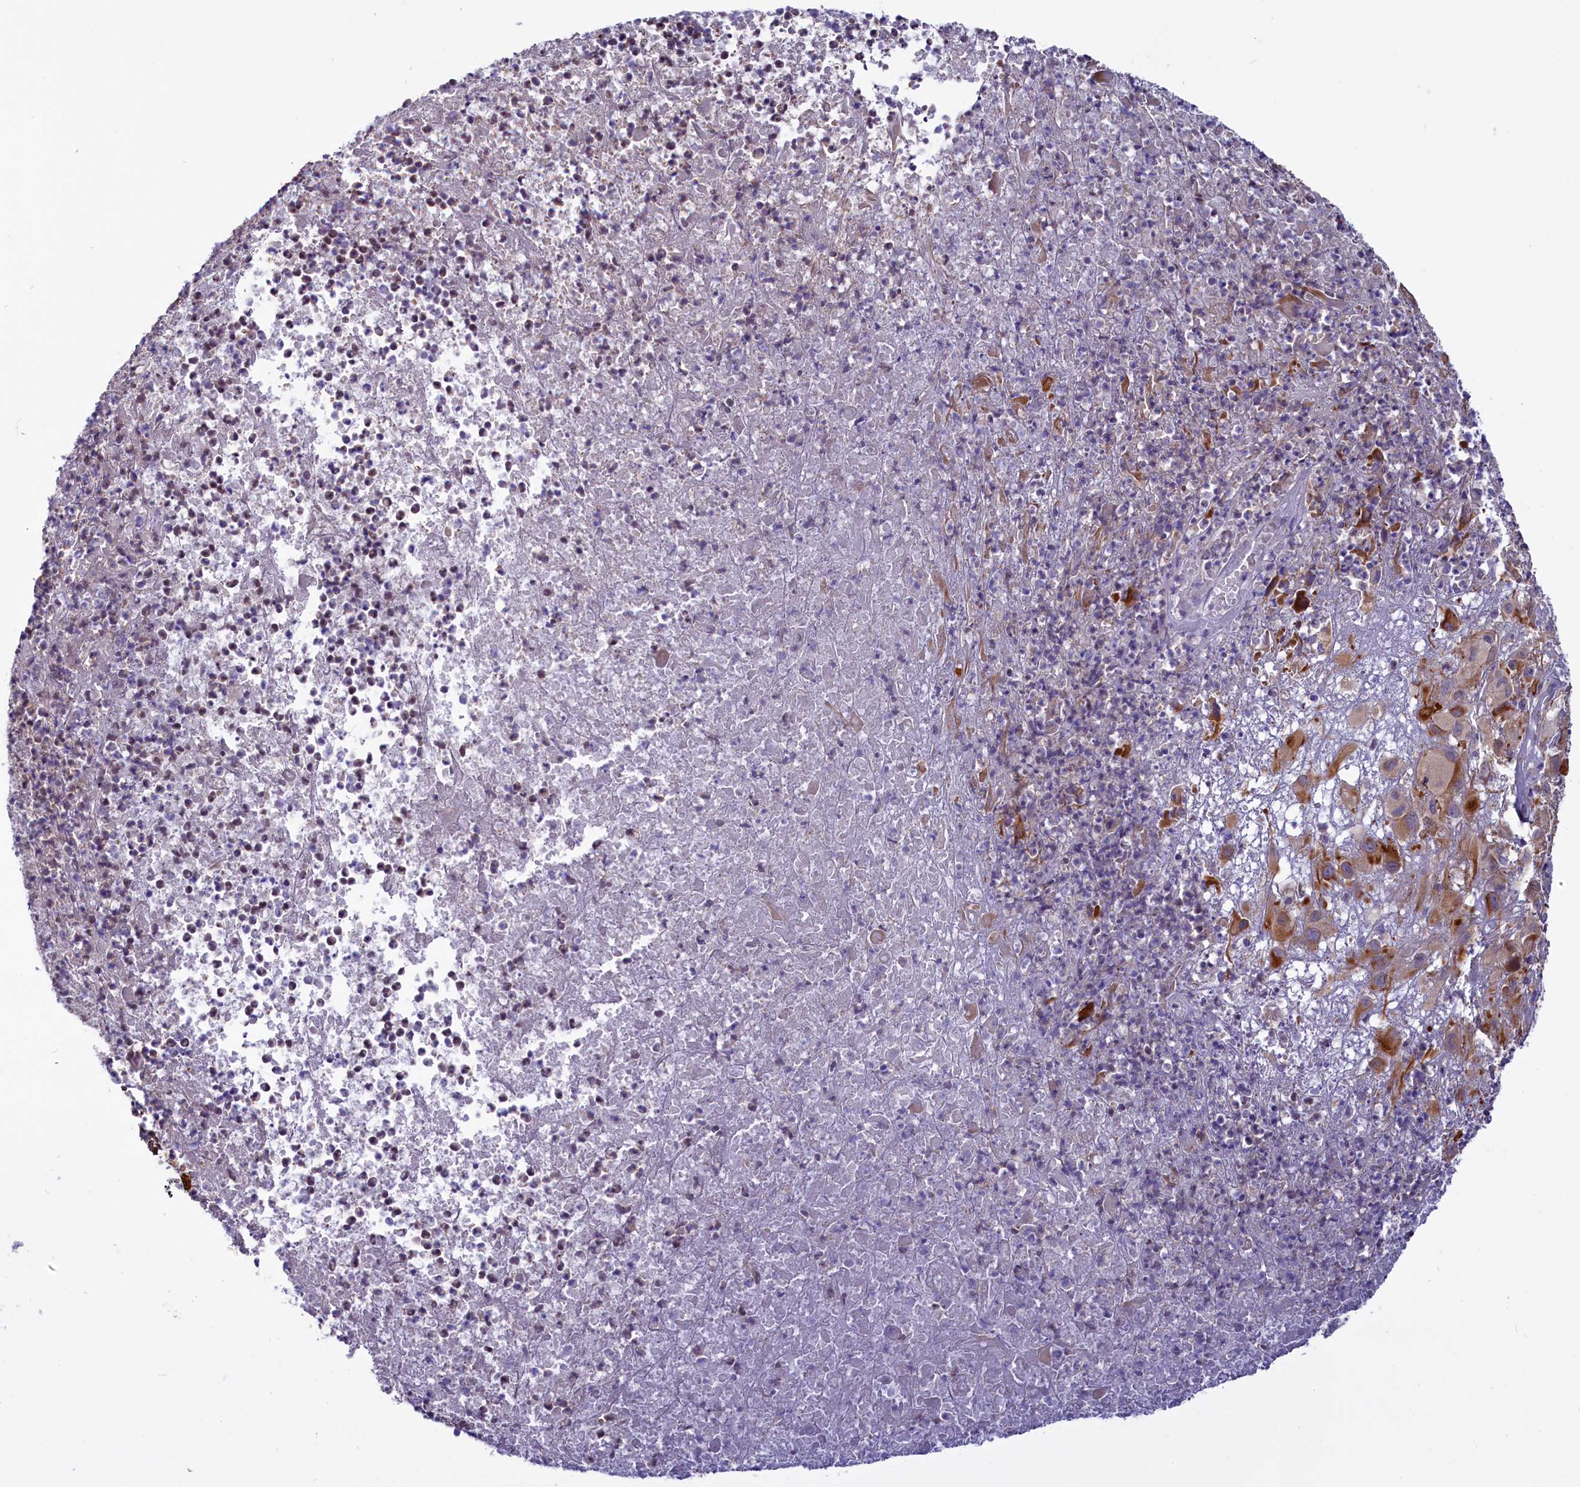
{"staining": {"intensity": "moderate", "quantity": "25%-75%", "location": "cytoplasmic/membranous"}, "tissue": "melanoma", "cell_type": "Tumor cells", "image_type": "cancer", "snomed": [{"axis": "morphology", "description": "Malignant melanoma, NOS"}, {"axis": "topography", "description": "Skin"}], "caption": "Immunohistochemistry of melanoma displays medium levels of moderate cytoplasmic/membranous staining in approximately 25%-75% of tumor cells.", "gene": "PDILT", "patient": {"sex": "male", "age": 73}}